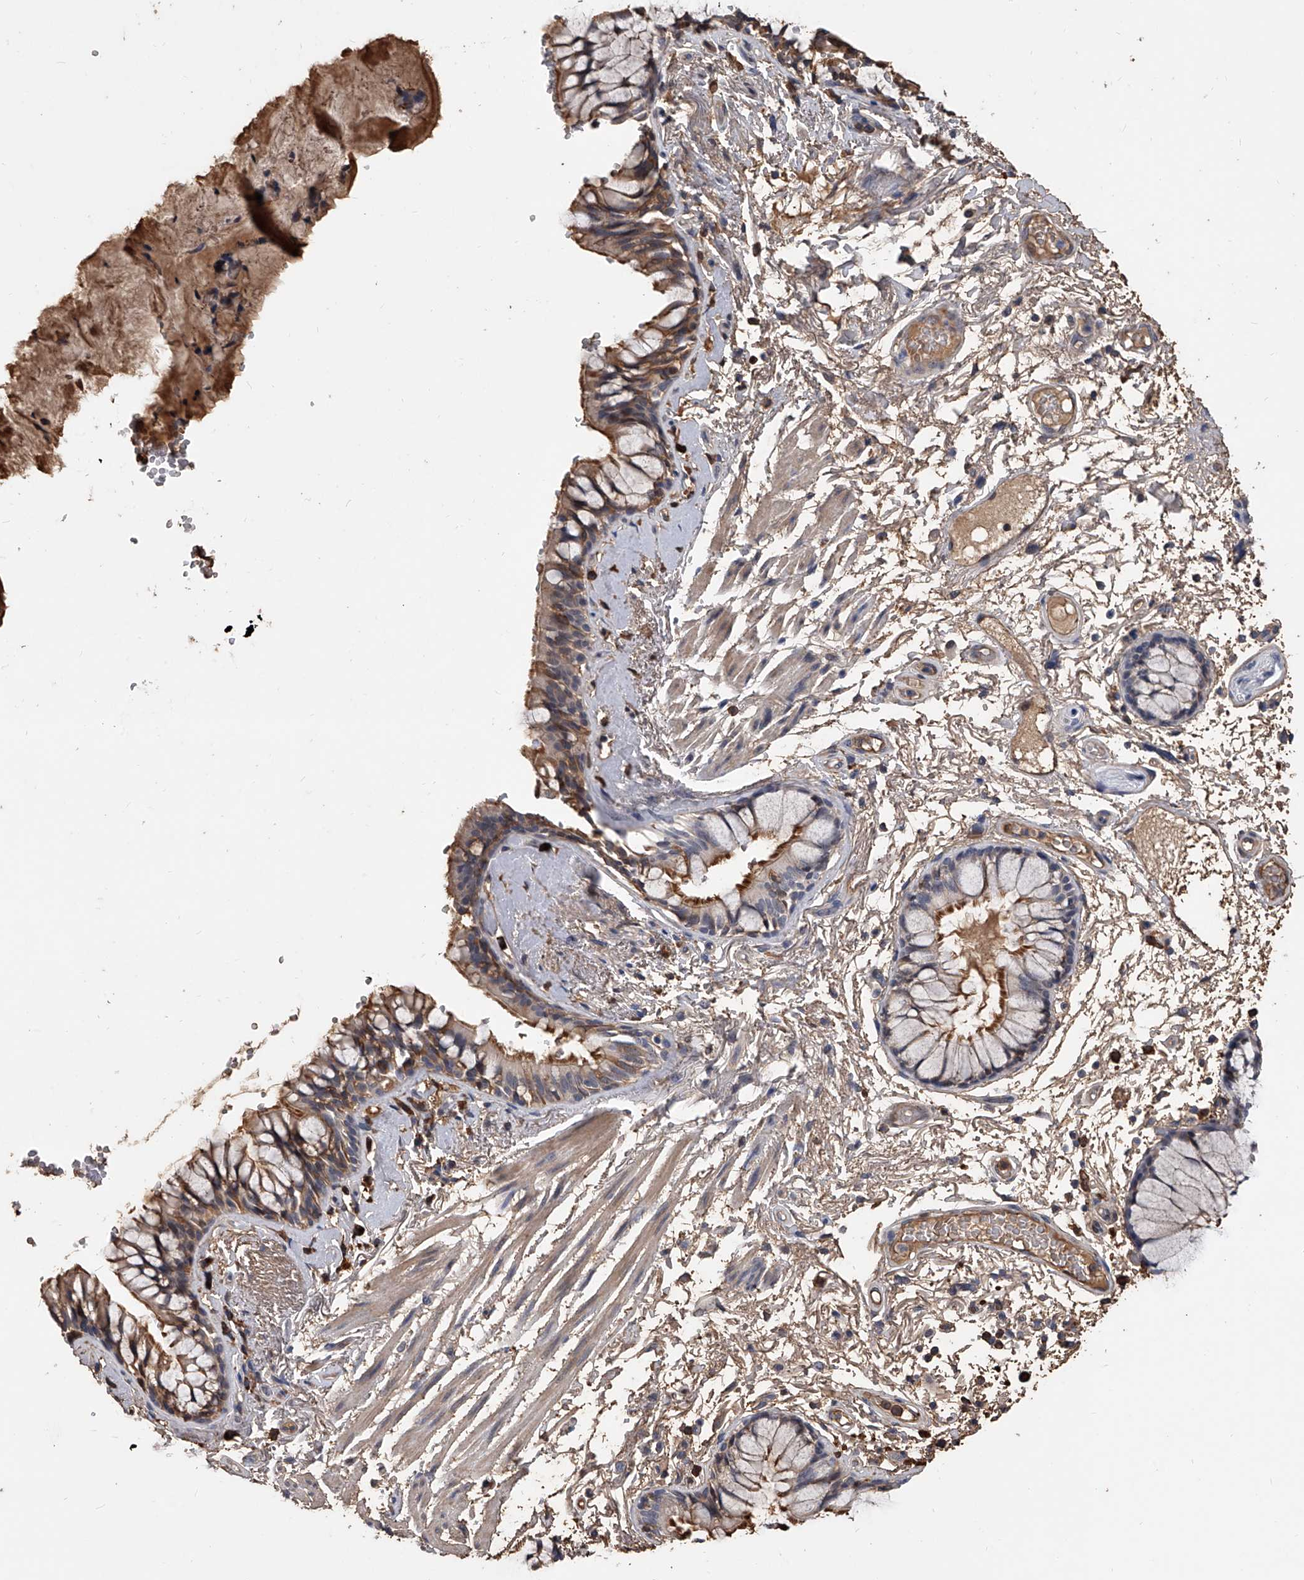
{"staining": {"intensity": "moderate", "quantity": ">75%", "location": "cytoplasmic/membranous"}, "tissue": "bronchus", "cell_type": "Respiratory epithelial cells", "image_type": "normal", "snomed": [{"axis": "morphology", "description": "Normal tissue, NOS"}, {"axis": "topography", "description": "Cartilage tissue"}, {"axis": "topography", "description": "Bronchus"}], "caption": "This histopathology image demonstrates immunohistochemistry staining of benign bronchus, with medium moderate cytoplasmic/membranous staining in approximately >75% of respiratory epithelial cells.", "gene": "ZNF25", "patient": {"sex": "female", "age": 73}}